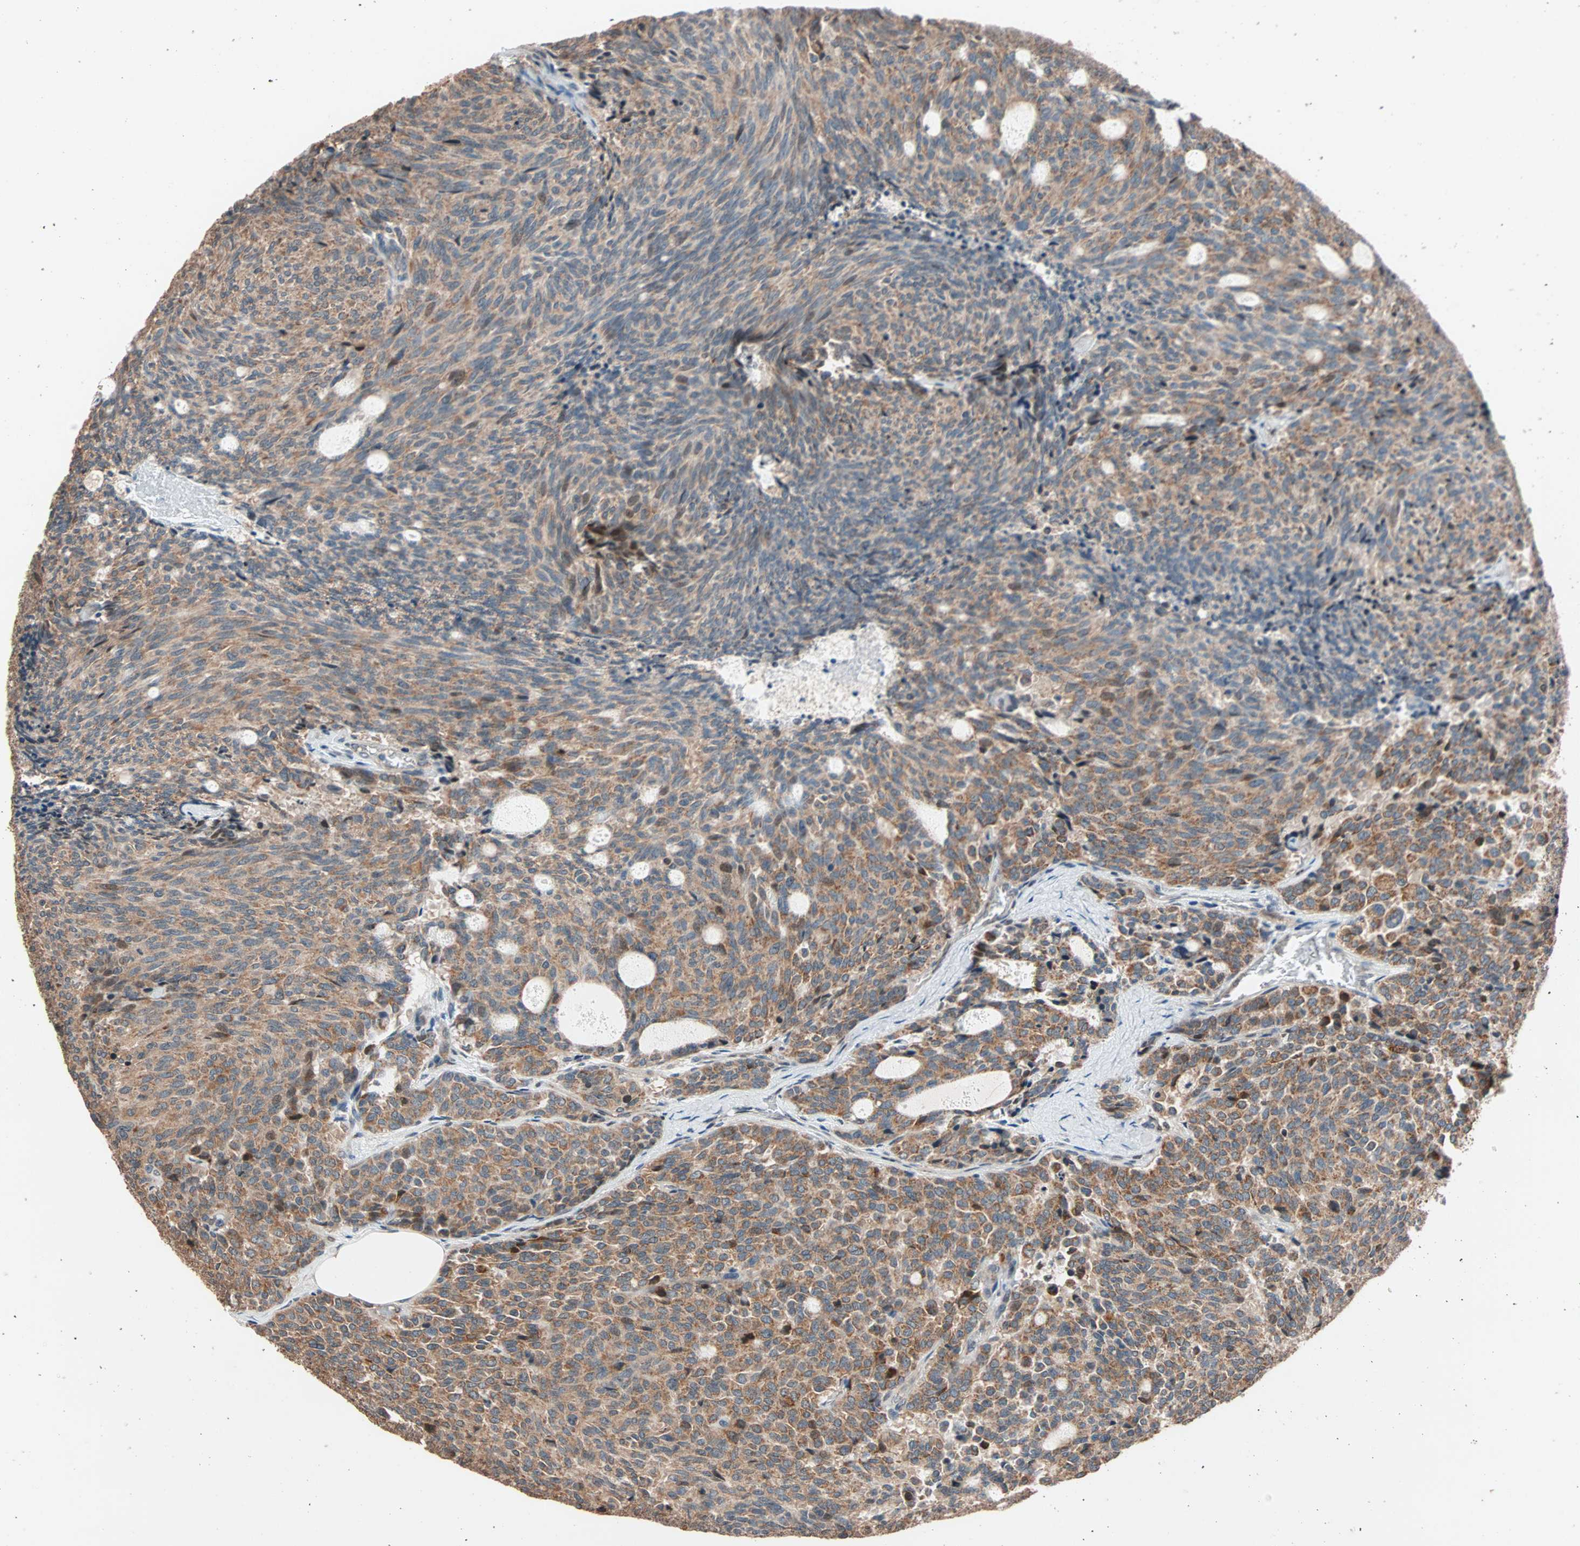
{"staining": {"intensity": "moderate", "quantity": ">75%", "location": "cytoplasmic/membranous"}, "tissue": "carcinoid", "cell_type": "Tumor cells", "image_type": "cancer", "snomed": [{"axis": "morphology", "description": "Carcinoid, malignant, NOS"}, {"axis": "topography", "description": "Pancreas"}], "caption": "Immunohistochemistry of carcinoid demonstrates medium levels of moderate cytoplasmic/membranous staining in approximately >75% of tumor cells.", "gene": "HECW1", "patient": {"sex": "female", "age": 54}}